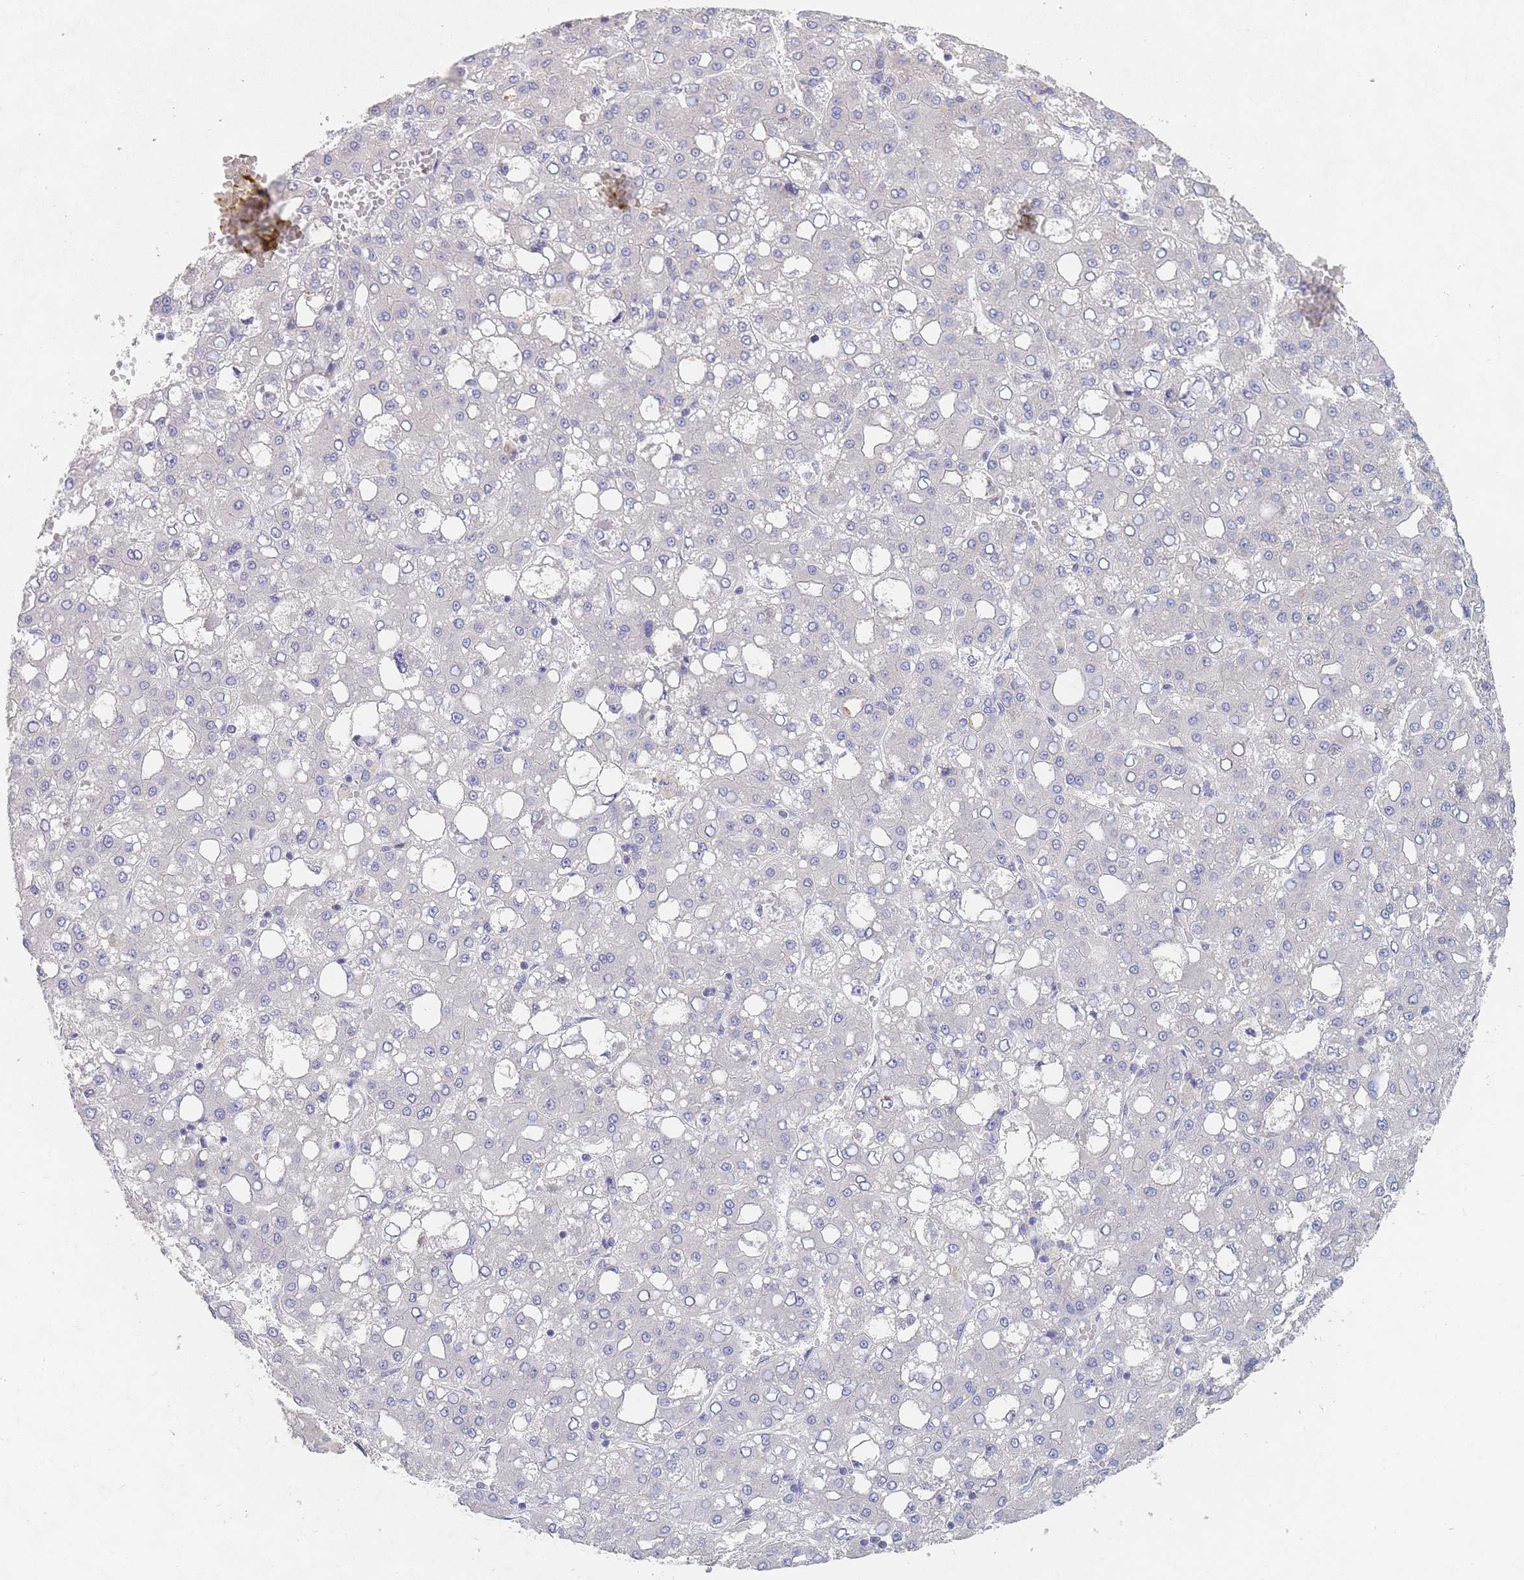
{"staining": {"intensity": "negative", "quantity": "none", "location": "none"}, "tissue": "liver cancer", "cell_type": "Tumor cells", "image_type": "cancer", "snomed": [{"axis": "morphology", "description": "Carcinoma, Hepatocellular, NOS"}, {"axis": "topography", "description": "Liver"}], "caption": "High power microscopy image of an immunohistochemistry photomicrograph of liver cancer, revealing no significant staining in tumor cells.", "gene": "PPP6C", "patient": {"sex": "male", "age": 65}}